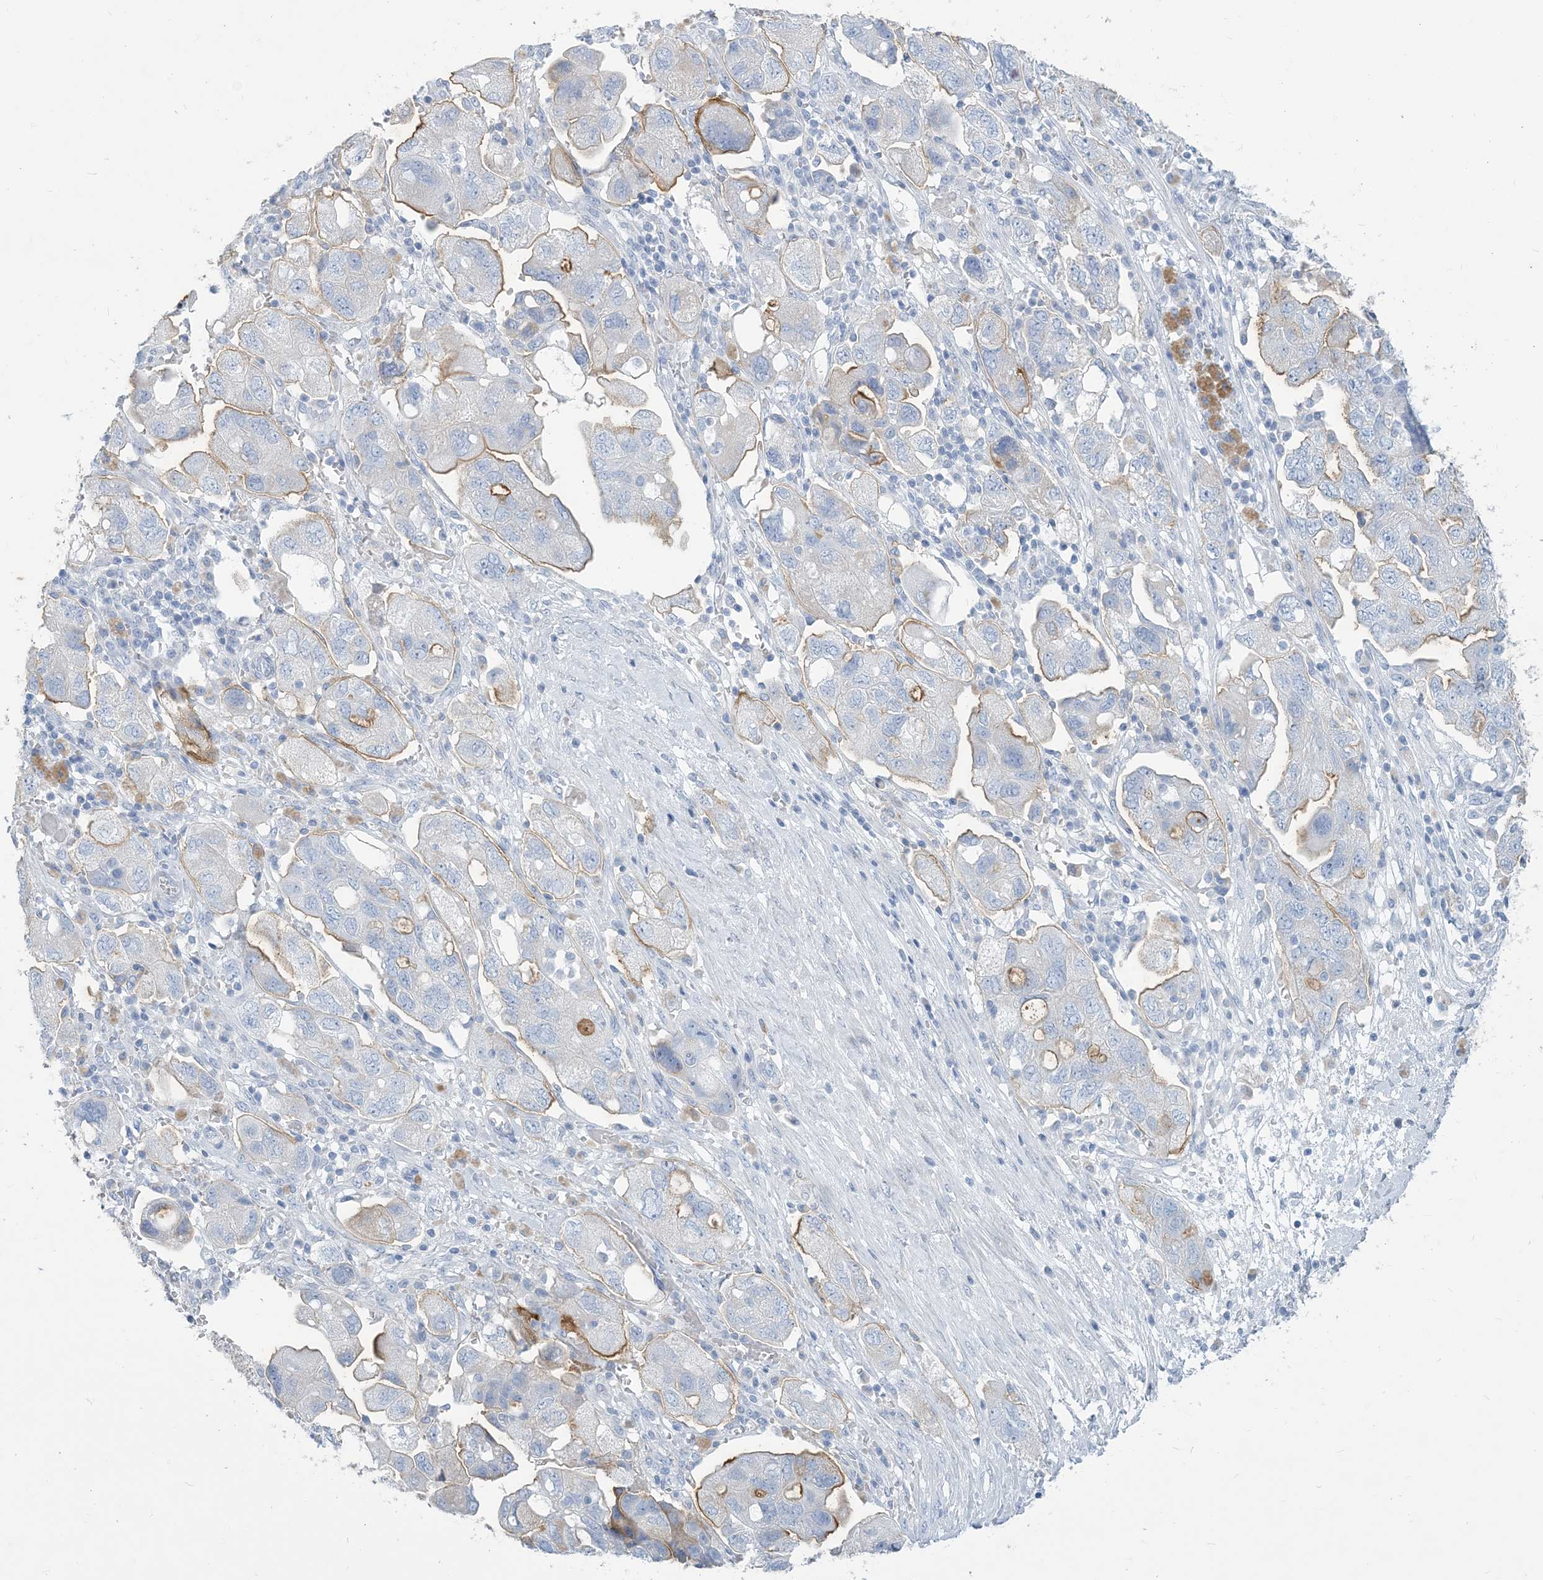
{"staining": {"intensity": "moderate", "quantity": "<25%", "location": "cytoplasmic/membranous"}, "tissue": "ovarian cancer", "cell_type": "Tumor cells", "image_type": "cancer", "snomed": [{"axis": "morphology", "description": "Carcinoma, NOS"}, {"axis": "morphology", "description": "Cystadenocarcinoma, serous, NOS"}, {"axis": "topography", "description": "Ovary"}], "caption": "Tumor cells exhibit moderate cytoplasmic/membranous positivity in about <25% of cells in ovarian cancer. The staining was performed using DAB, with brown indicating positive protein expression. Nuclei are stained blue with hematoxylin.", "gene": "MOXD1", "patient": {"sex": "female", "age": 69}}